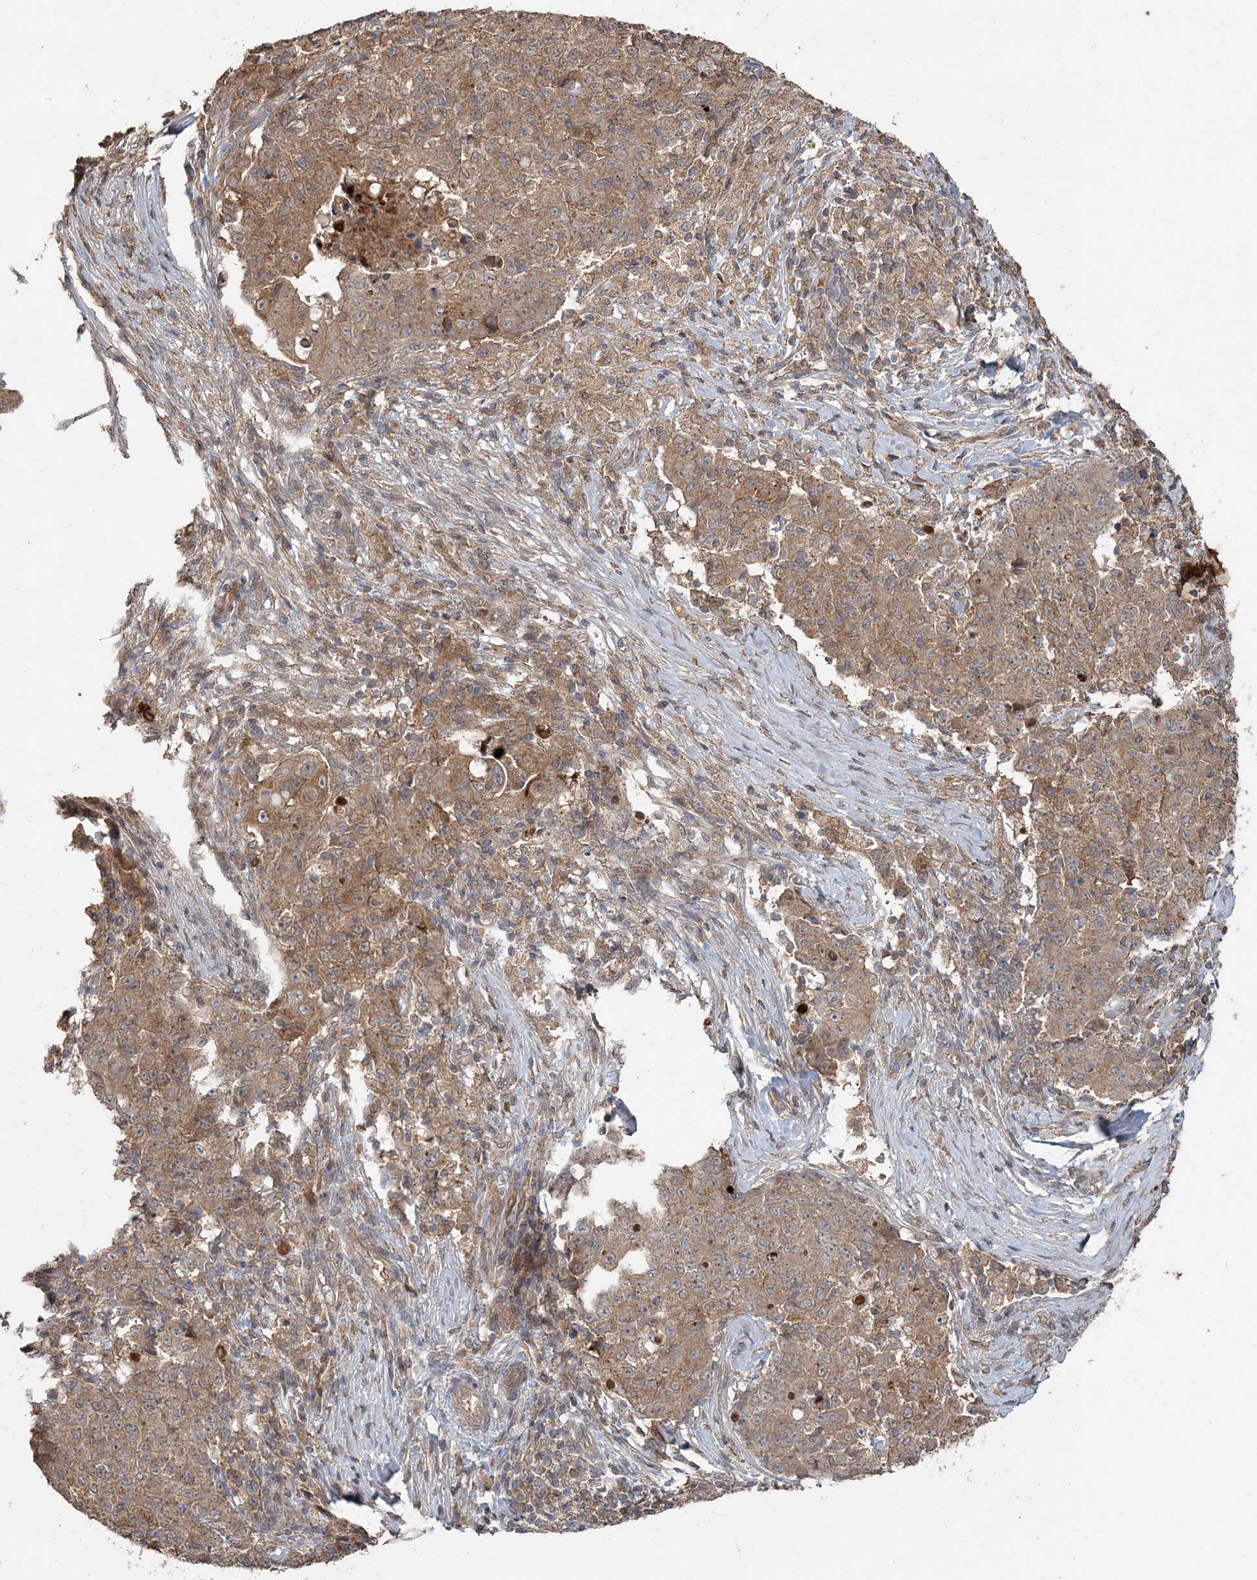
{"staining": {"intensity": "moderate", "quantity": ">75%", "location": "cytoplasmic/membranous"}, "tissue": "ovarian cancer", "cell_type": "Tumor cells", "image_type": "cancer", "snomed": [{"axis": "morphology", "description": "Carcinoma, endometroid"}, {"axis": "topography", "description": "Ovary"}], "caption": "Tumor cells reveal medium levels of moderate cytoplasmic/membranous staining in about >75% of cells in human ovarian cancer.", "gene": "SPRY1", "patient": {"sex": "female", "age": 42}}